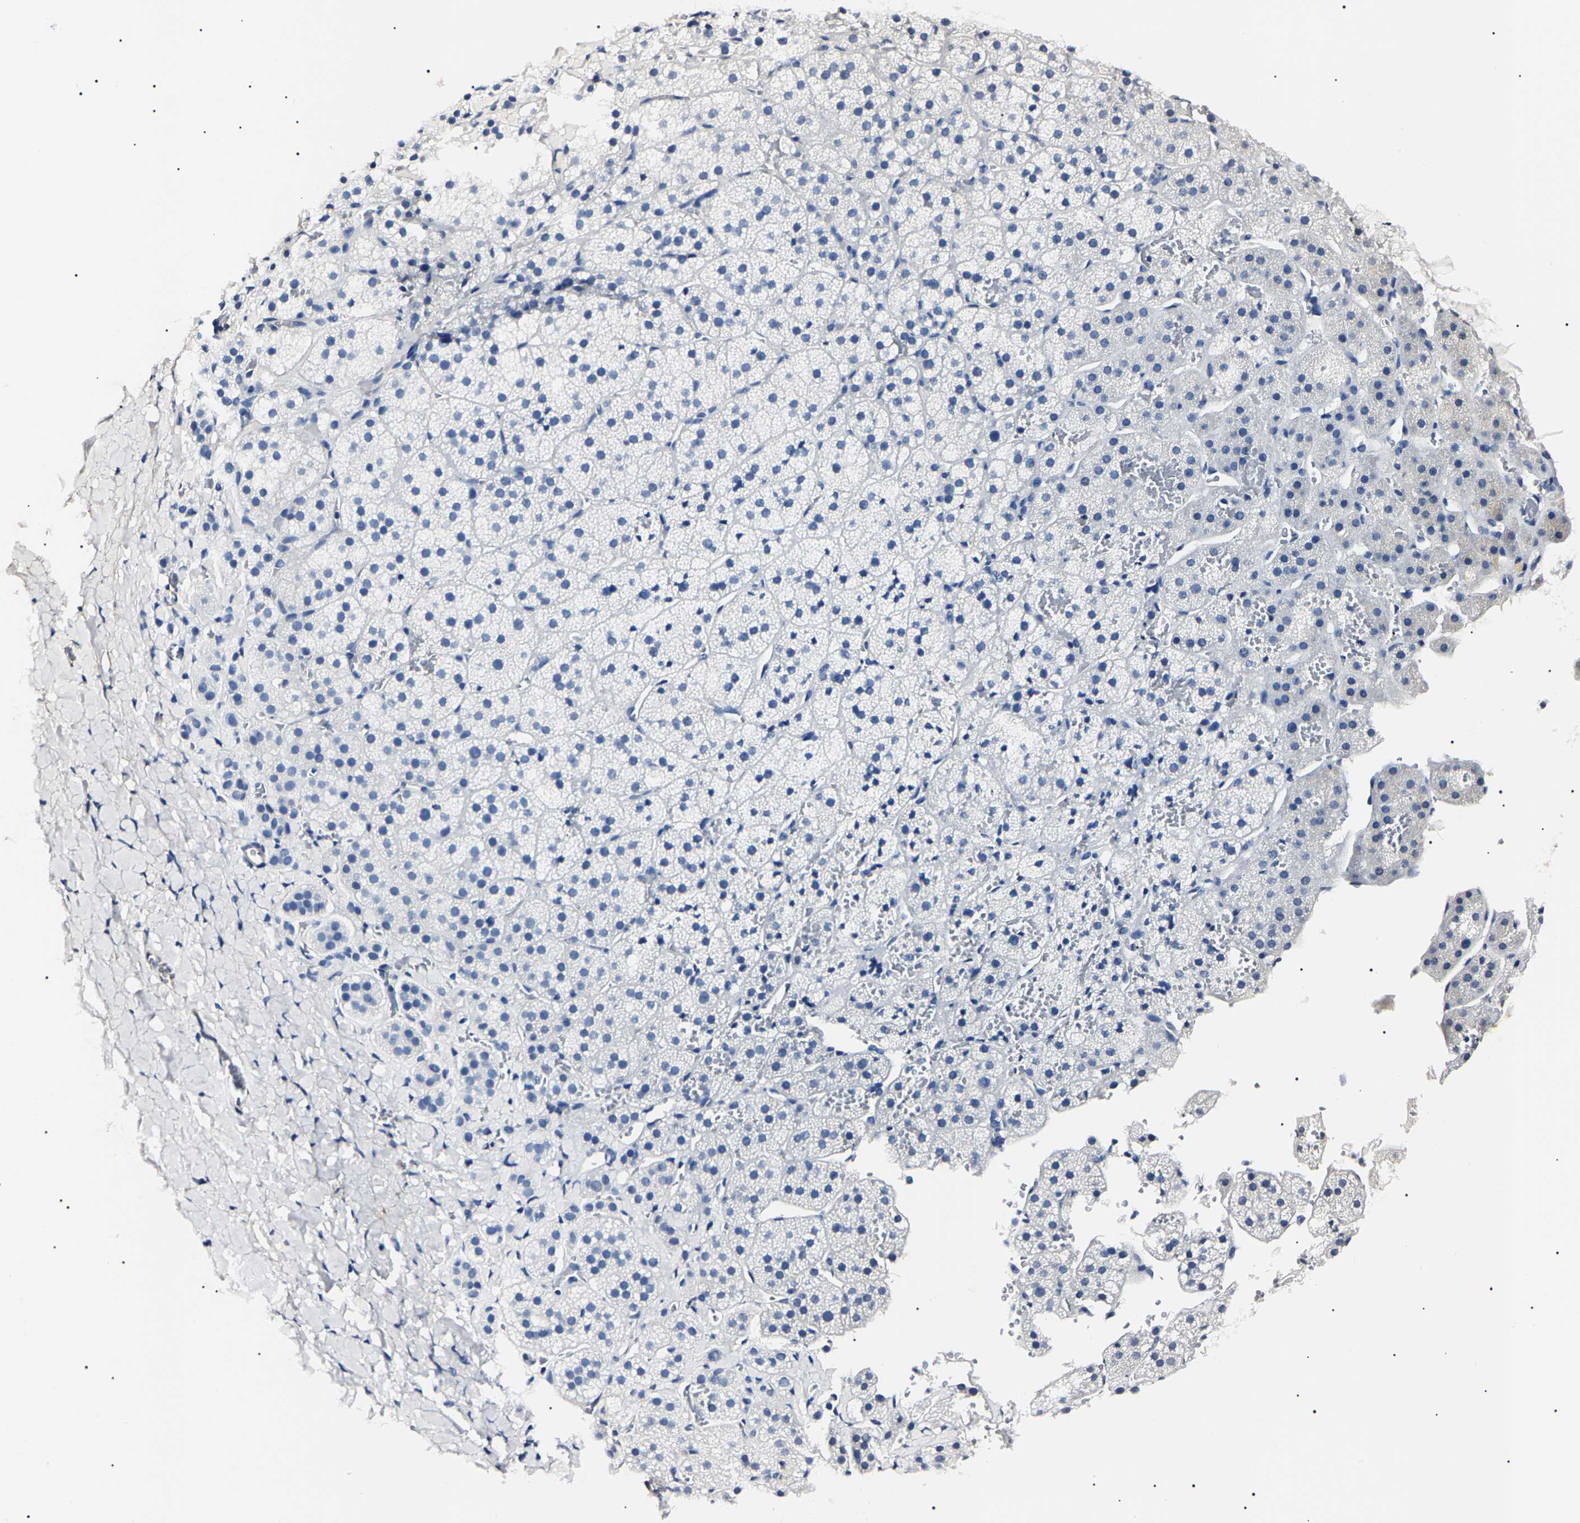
{"staining": {"intensity": "negative", "quantity": "none", "location": "none"}, "tissue": "adrenal gland", "cell_type": "Glandular cells", "image_type": "normal", "snomed": [{"axis": "morphology", "description": "Normal tissue, NOS"}, {"axis": "topography", "description": "Adrenal gland"}], "caption": "Protein analysis of unremarkable adrenal gland exhibits no significant expression in glandular cells.", "gene": "KLHL42", "patient": {"sex": "female", "age": 44}}